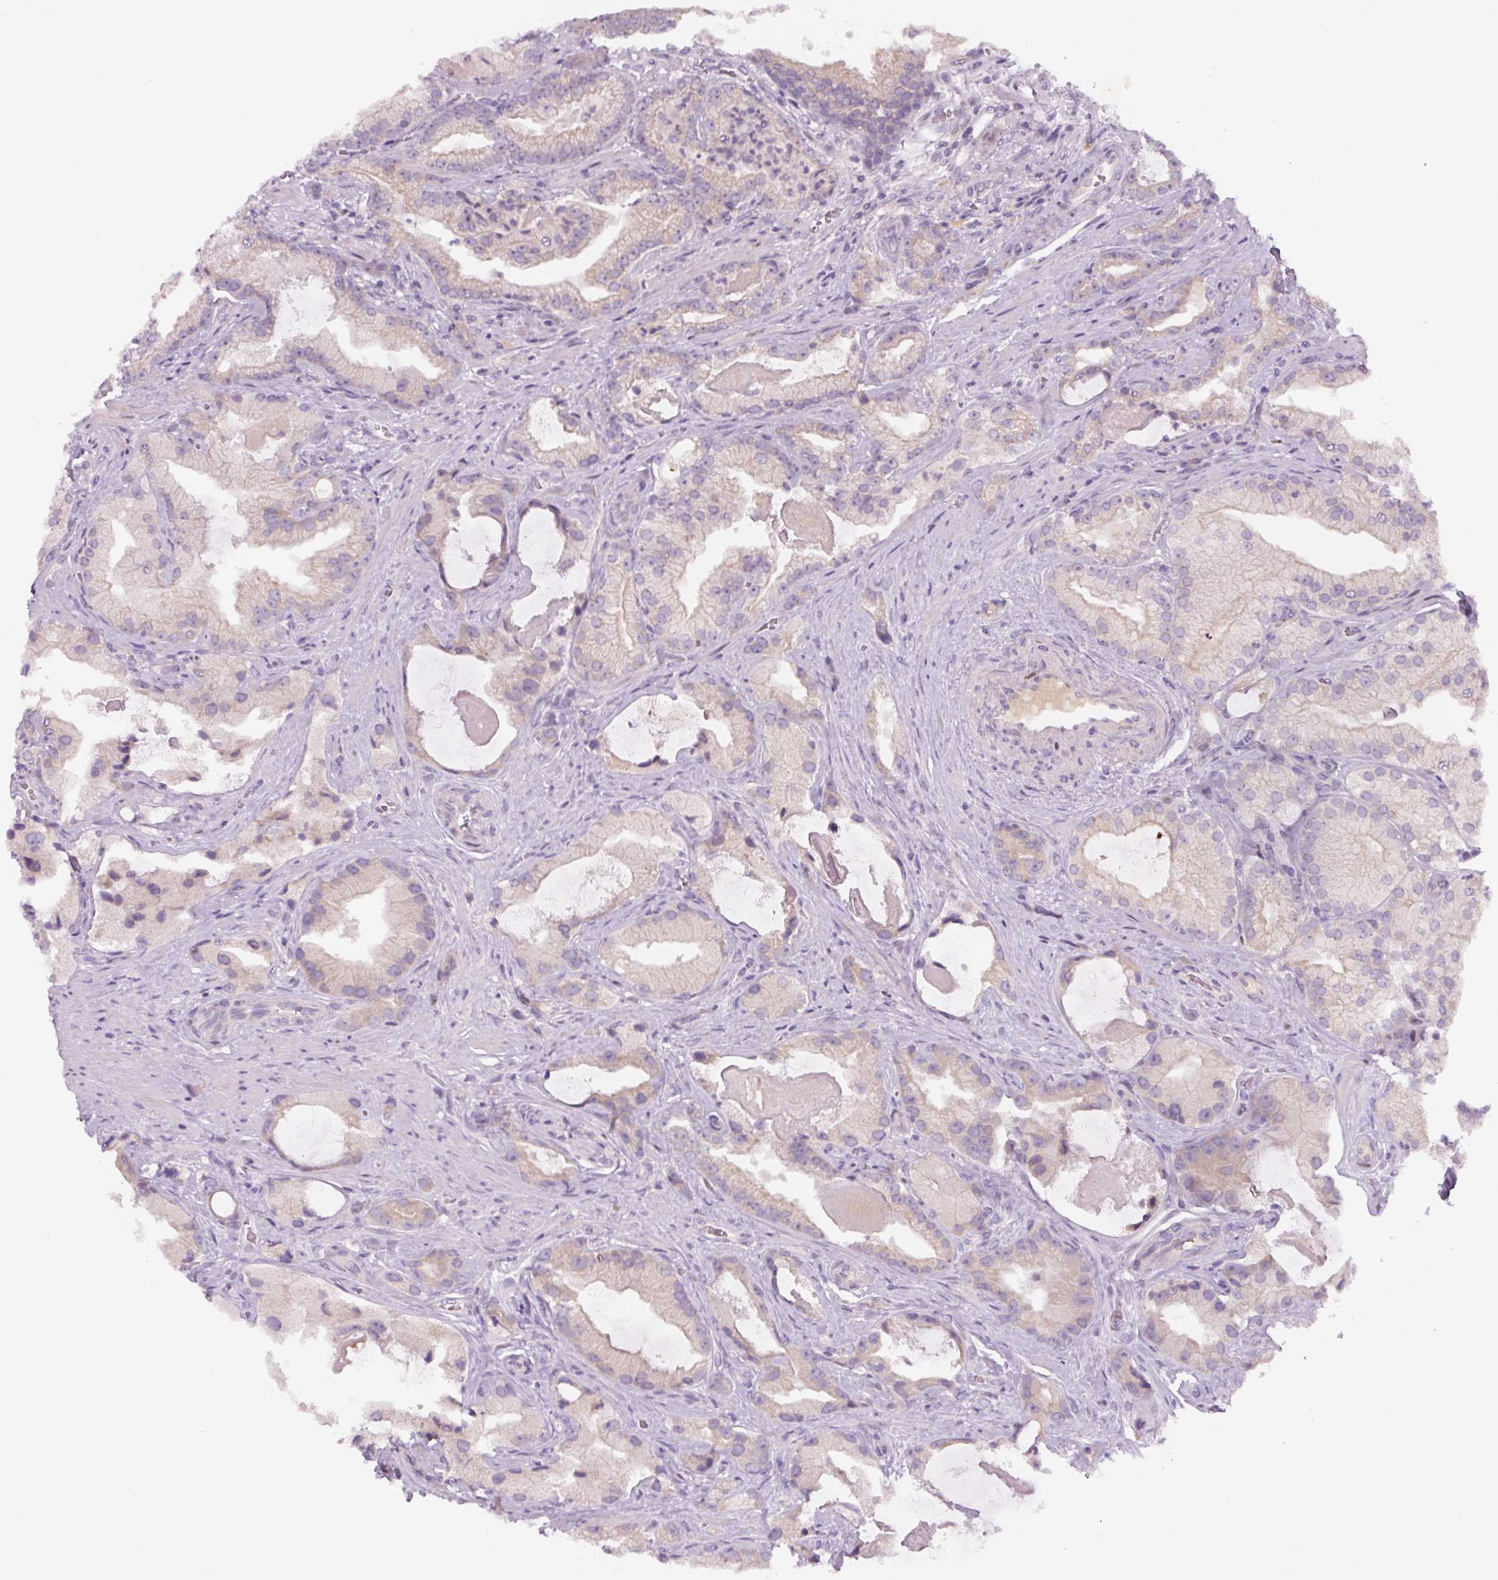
{"staining": {"intensity": "weak", "quantity": "<25%", "location": "cytoplasmic/membranous"}, "tissue": "prostate cancer", "cell_type": "Tumor cells", "image_type": "cancer", "snomed": [{"axis": "morphology", "description": "Adenocarcinoma, High grade"}, {"axis": "topography", "description": "Prostate"}], "caption": "Immunohistochemical staining of high-grade adenocarcinoma (prostate) shows no significant positivity in tumor cells.", "gene": "YIF1B", "patient": {"sex": "male", "age": 68}}